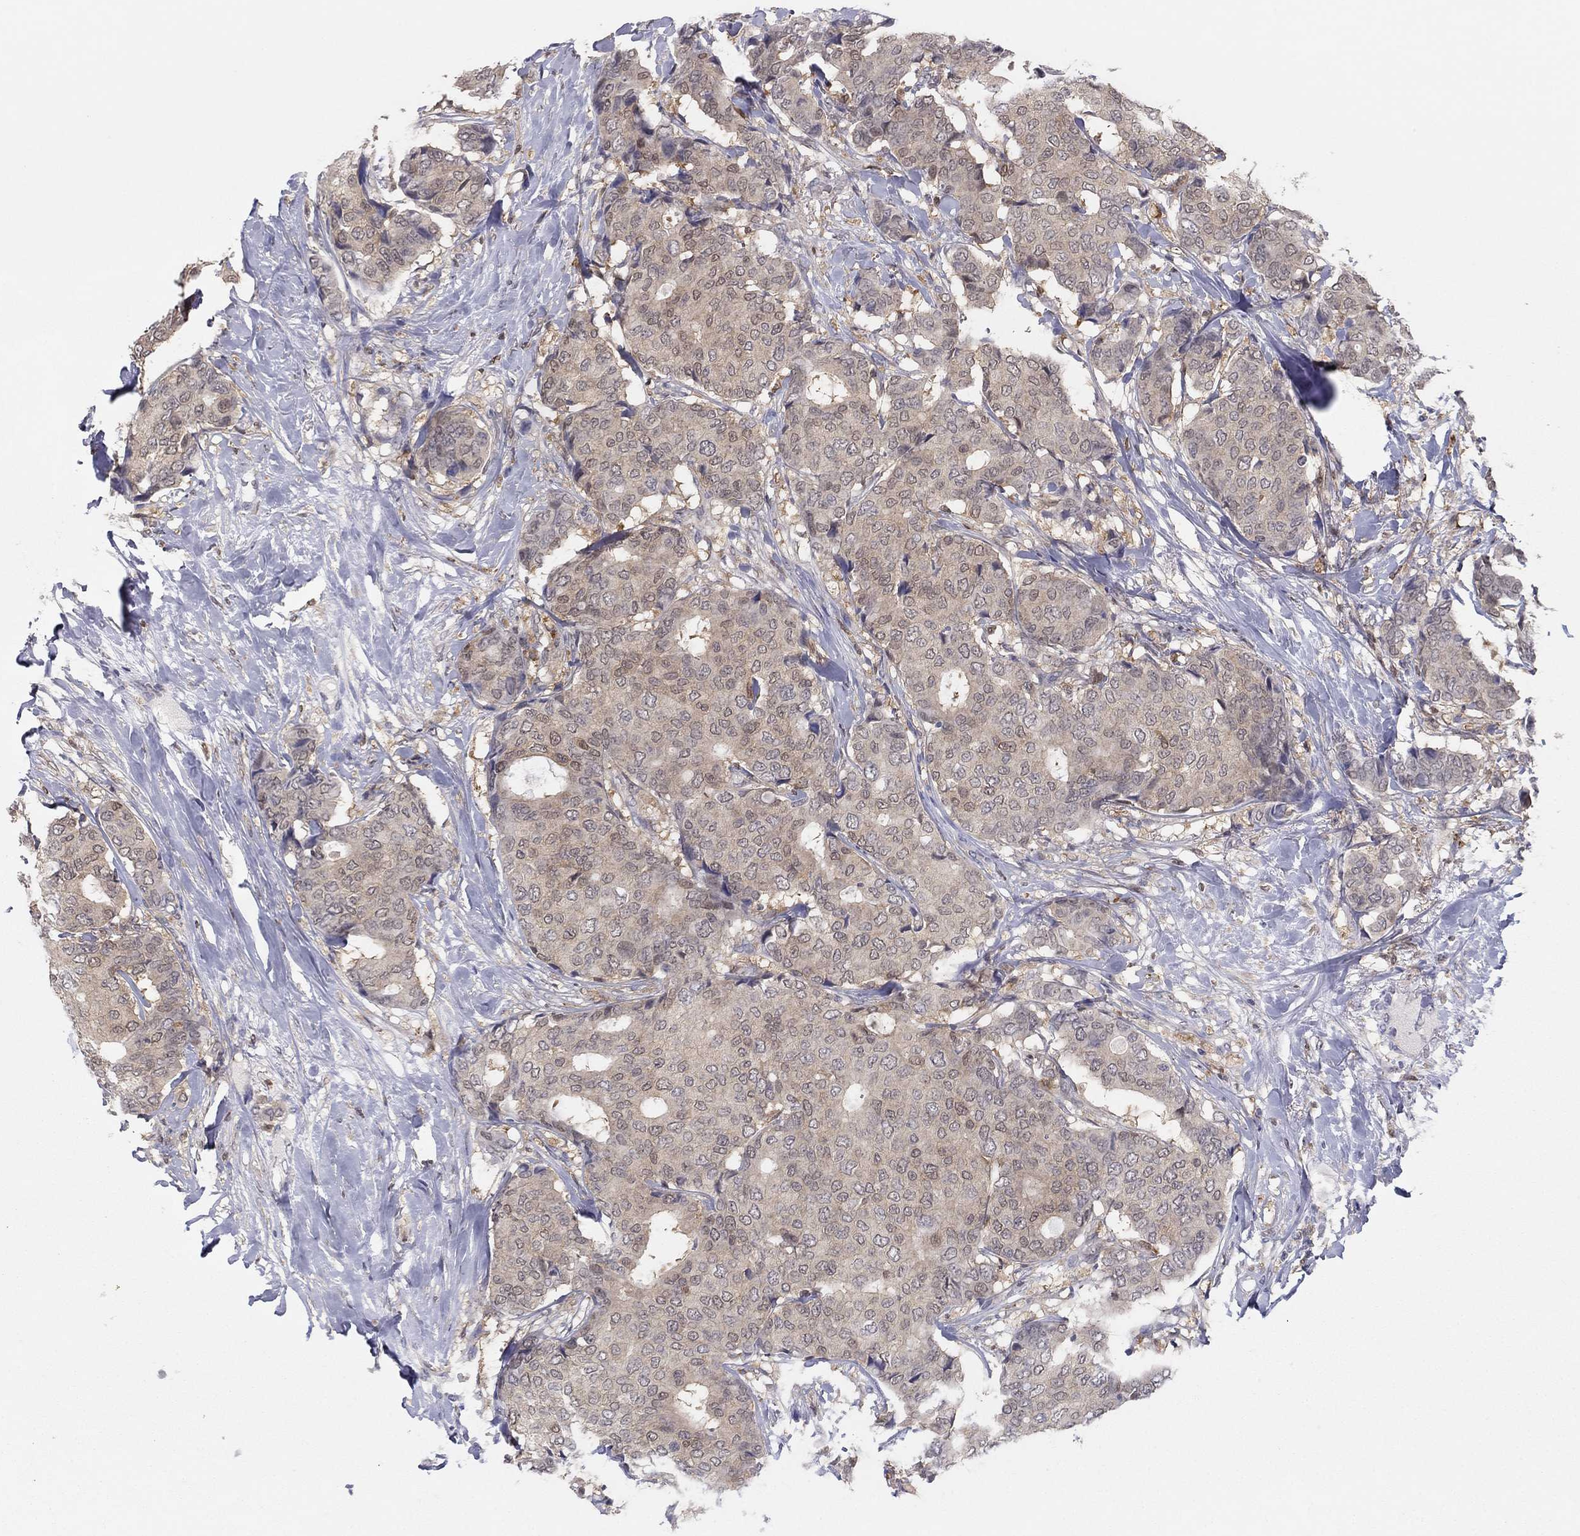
{"staining": {"intensity": "weak", "quantity": "25%-75%", "location": "cytoplasmic/membranous"}, "tissue": "breast cancer", "cell_type": "Tumor cells", "image_type": "cancer", "snomed": [{"axis": "morphology", "description": "Duct carcinoma"}, {"axis": "topography", "description": "Breast"}], "caption": "Immunohistochemical staining of human breast cancer (invasive ductal carcinoma) exhibits low levels of weak cytoplasmic/membranous protein expression in approximately 25%-75% of tumor cells. (Brightfield microscopy of DAB IHC at high magnification).", "gene": "PDXK", "patient": {"sex": "female", "age": 75}}